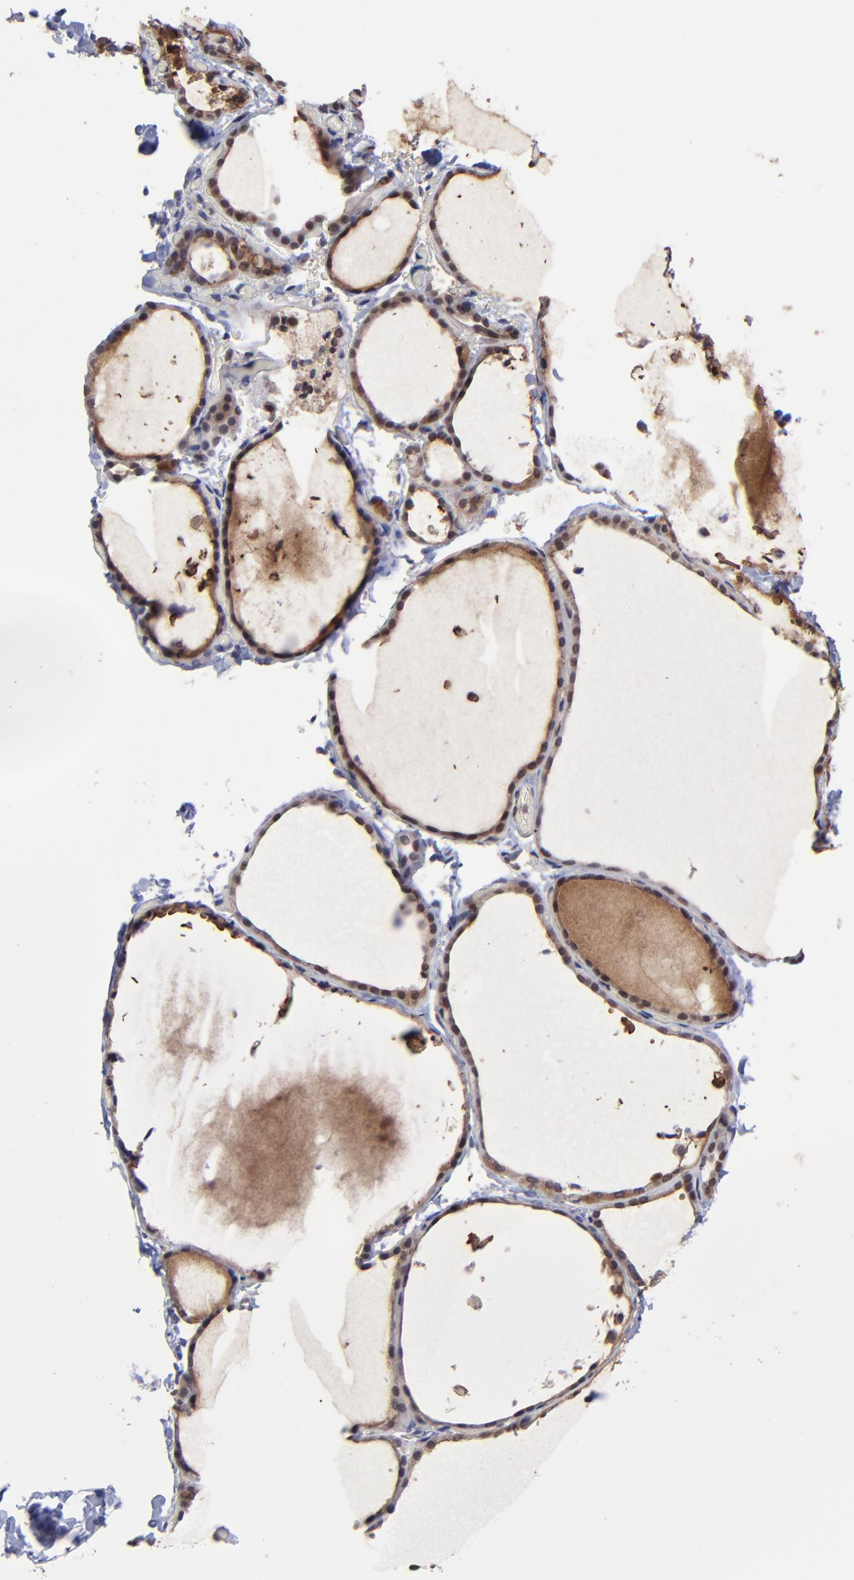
{"staining": {"intensity": "moderate", "quantity": ">75%", "location": "cytoplasmic/membranous"}, "tissue": "thyroid gland", "cell_type": "Glandular cells", "image_type": "normal", "snomed": [{"axis": "morphology", "description": "Normal tissue, NOS"}, {"axis": "topography", "description": "Thyroid gland"}], "caption": "The immunohistochemical stain highlights moderate cytoplasmic/membranous positivity in glandular cells of benign thyroid gland.", "gene": "ZNF419", "patient": {"sex": "female", "age": 22}}